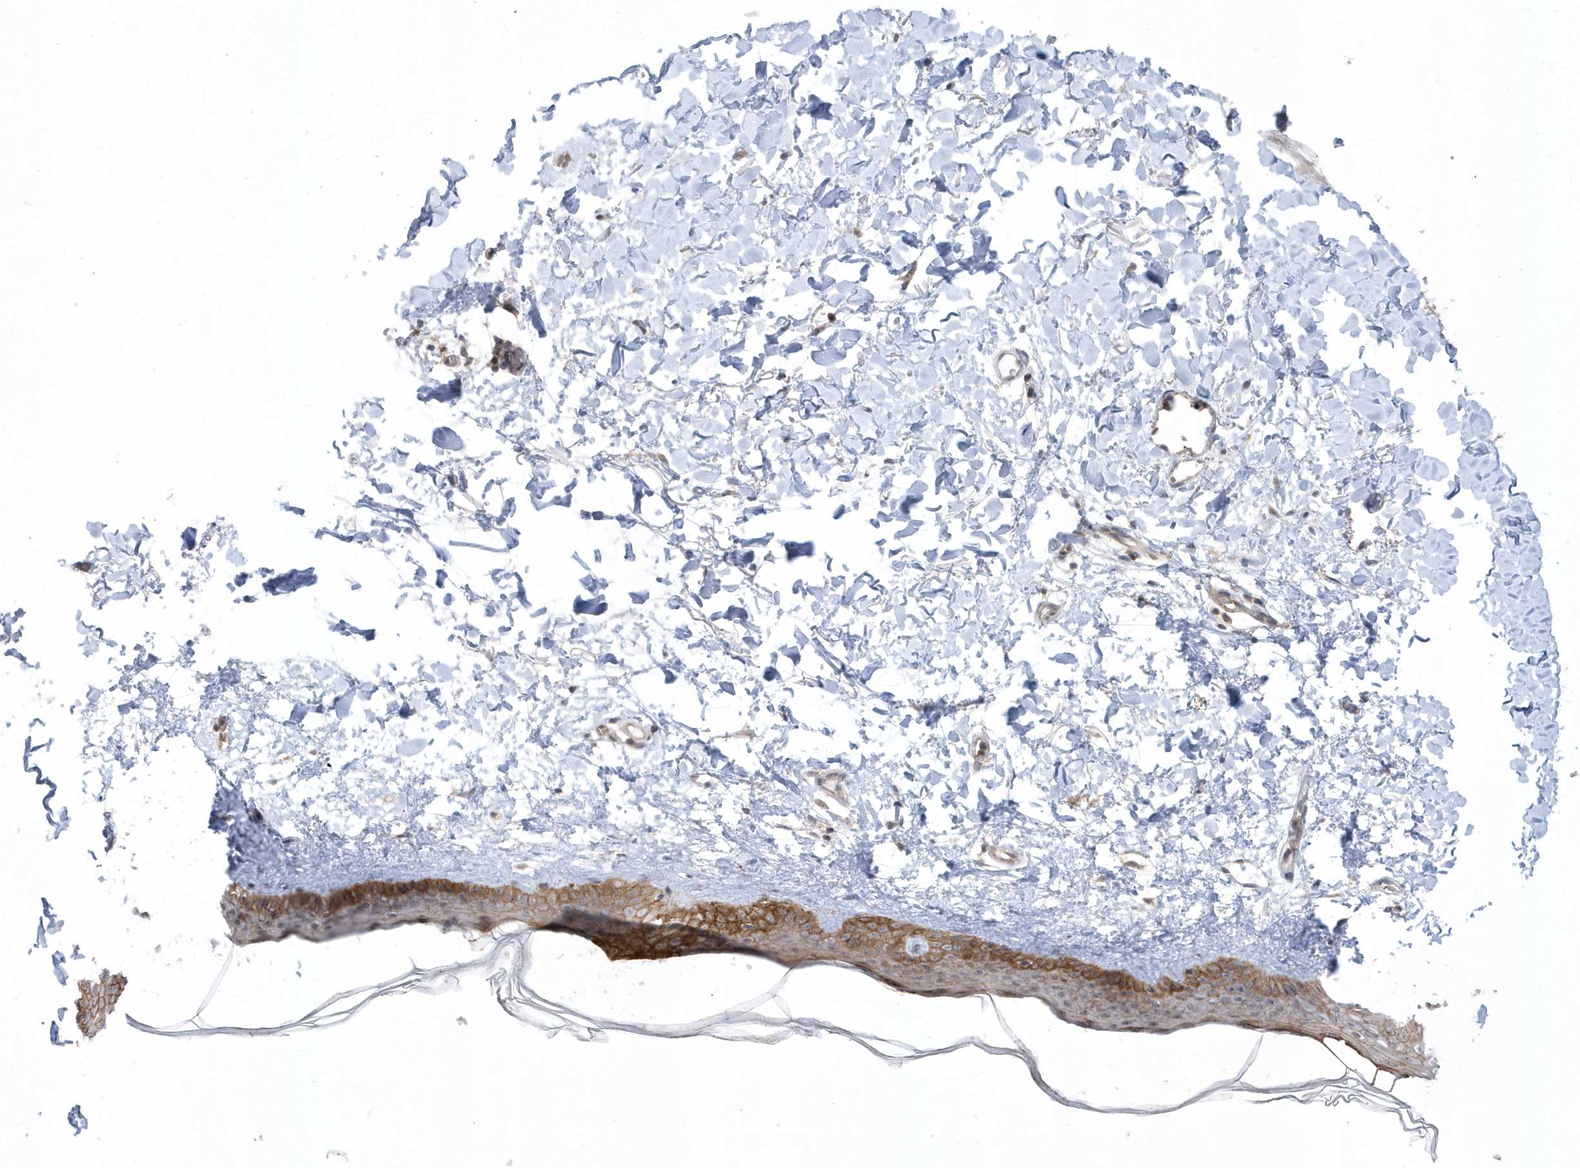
{"staining": {"intensity": "weak", "quantity": ">75%", "location": "cytoplasmic/membranous"}, "tissue": "skin", "cell_type": "Fibroblasts", "image_type": "normal", "snomed": [{"axis": "morphology", "description": "Normal tissue, NOS"}, {"axis": "topography", "description": "Skin"}], "caption": "IHC histopathology image of normal skin: skin stained using immunohistochemistry displays low levels of weak protein expression localized specifically in the cytoplasmic/membranous of fibroblasts, appearing as a cytoplasmic/membranous brown color.", "gene": "CRIP3", "patient": {"sex": "female", "age": 58}}